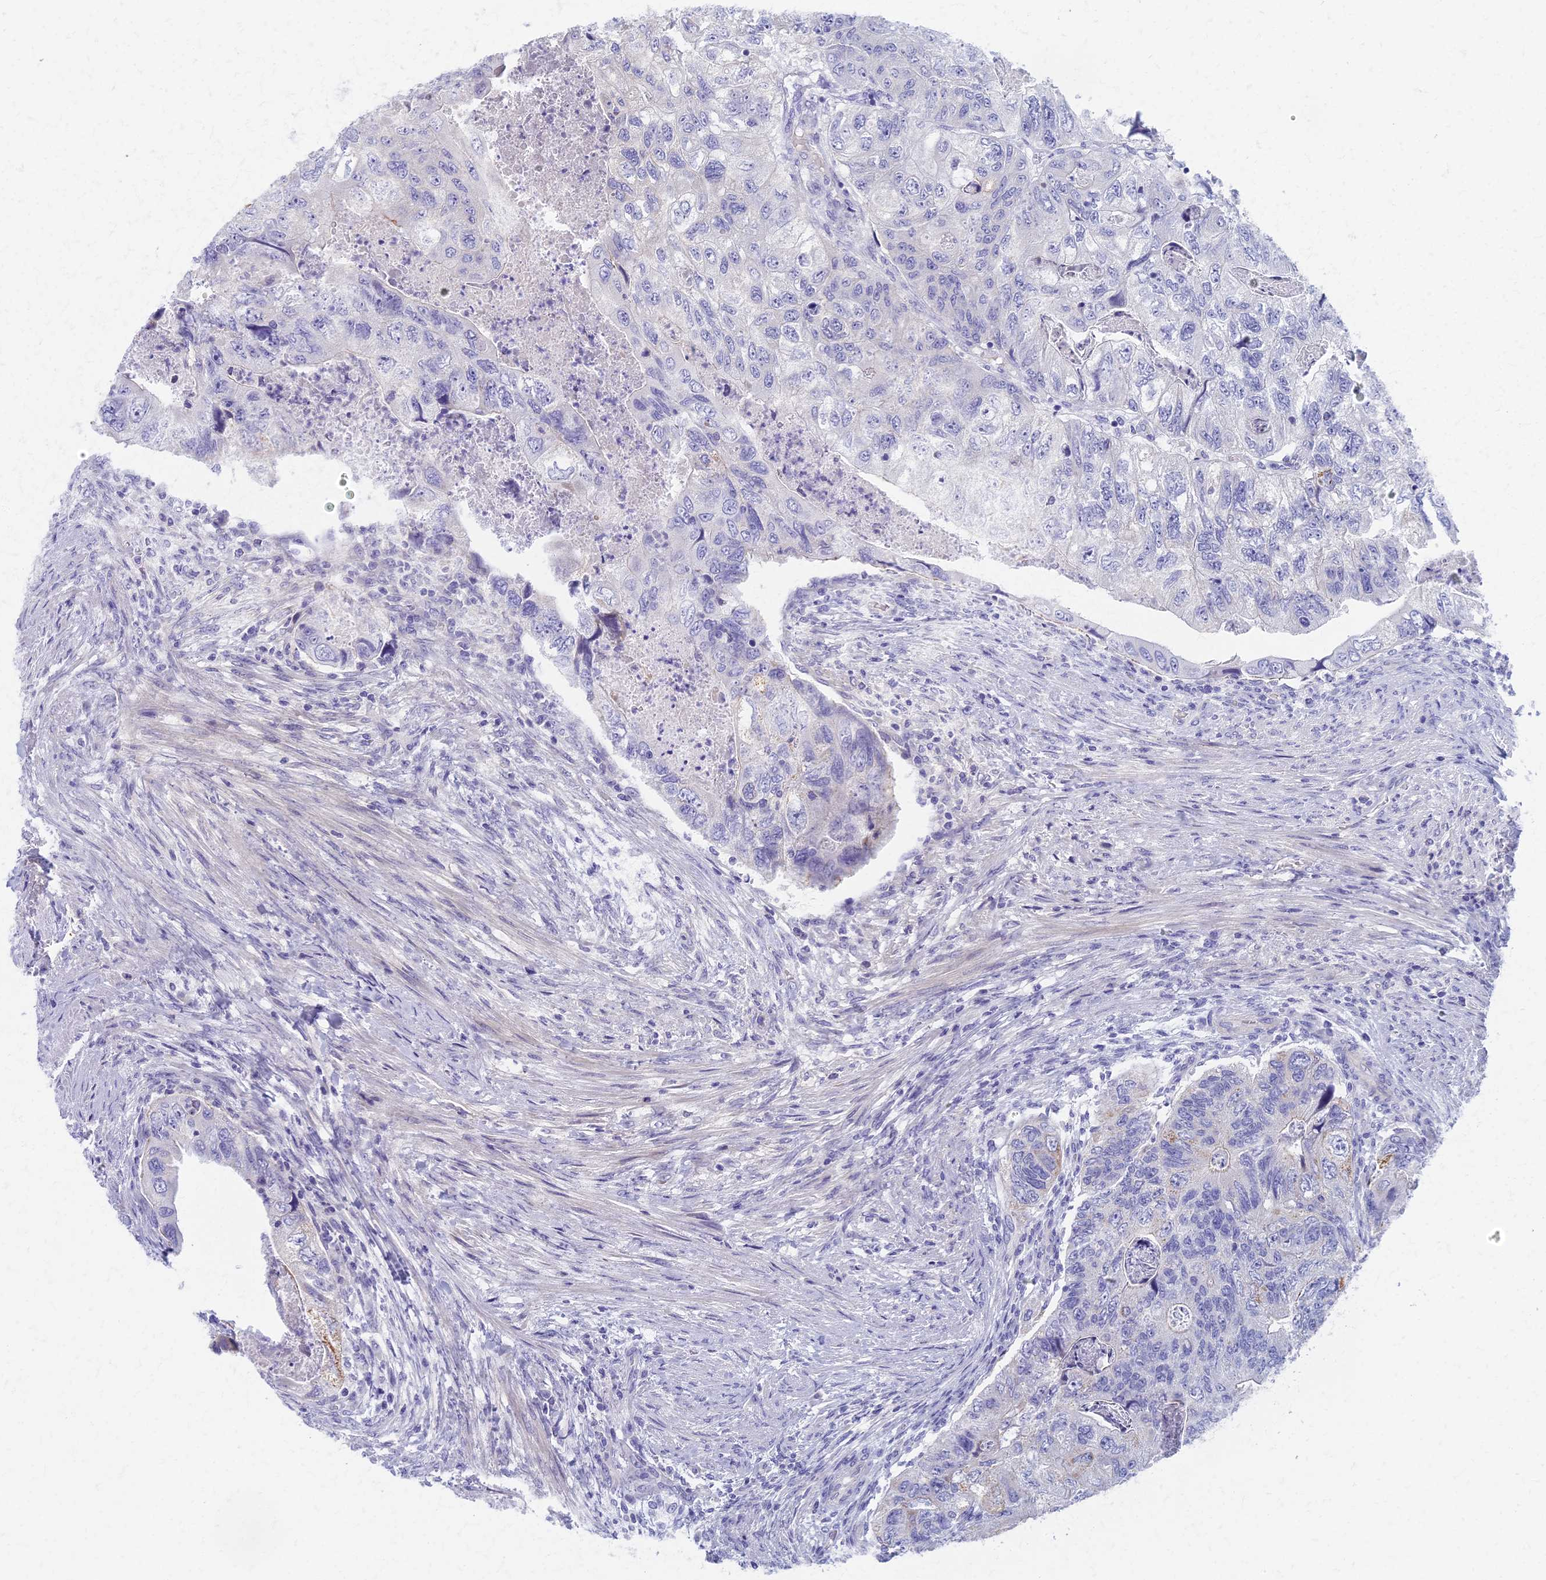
{"staining": {"intensity": "negative", "quantity": "none", "location": "none"}, "tissue": "colorectal cancer", "cell_type": "Tumor cells", "image_type": "cancer", "snomed": [{"axis": "morphology", "description": "Adenocarcinoma, NOS"}, {"axis": "topography", "description": "Rectum"}], "caption": "This histopathology image is of colorectal cancer (adenocarcinoma) stained with IHC to label a protein in brown with the nuclei are counter-stained blue. There is no staining in tumor cells.", "gene": "AP4E1", "patient": {"sex": "male", "age": 63}}